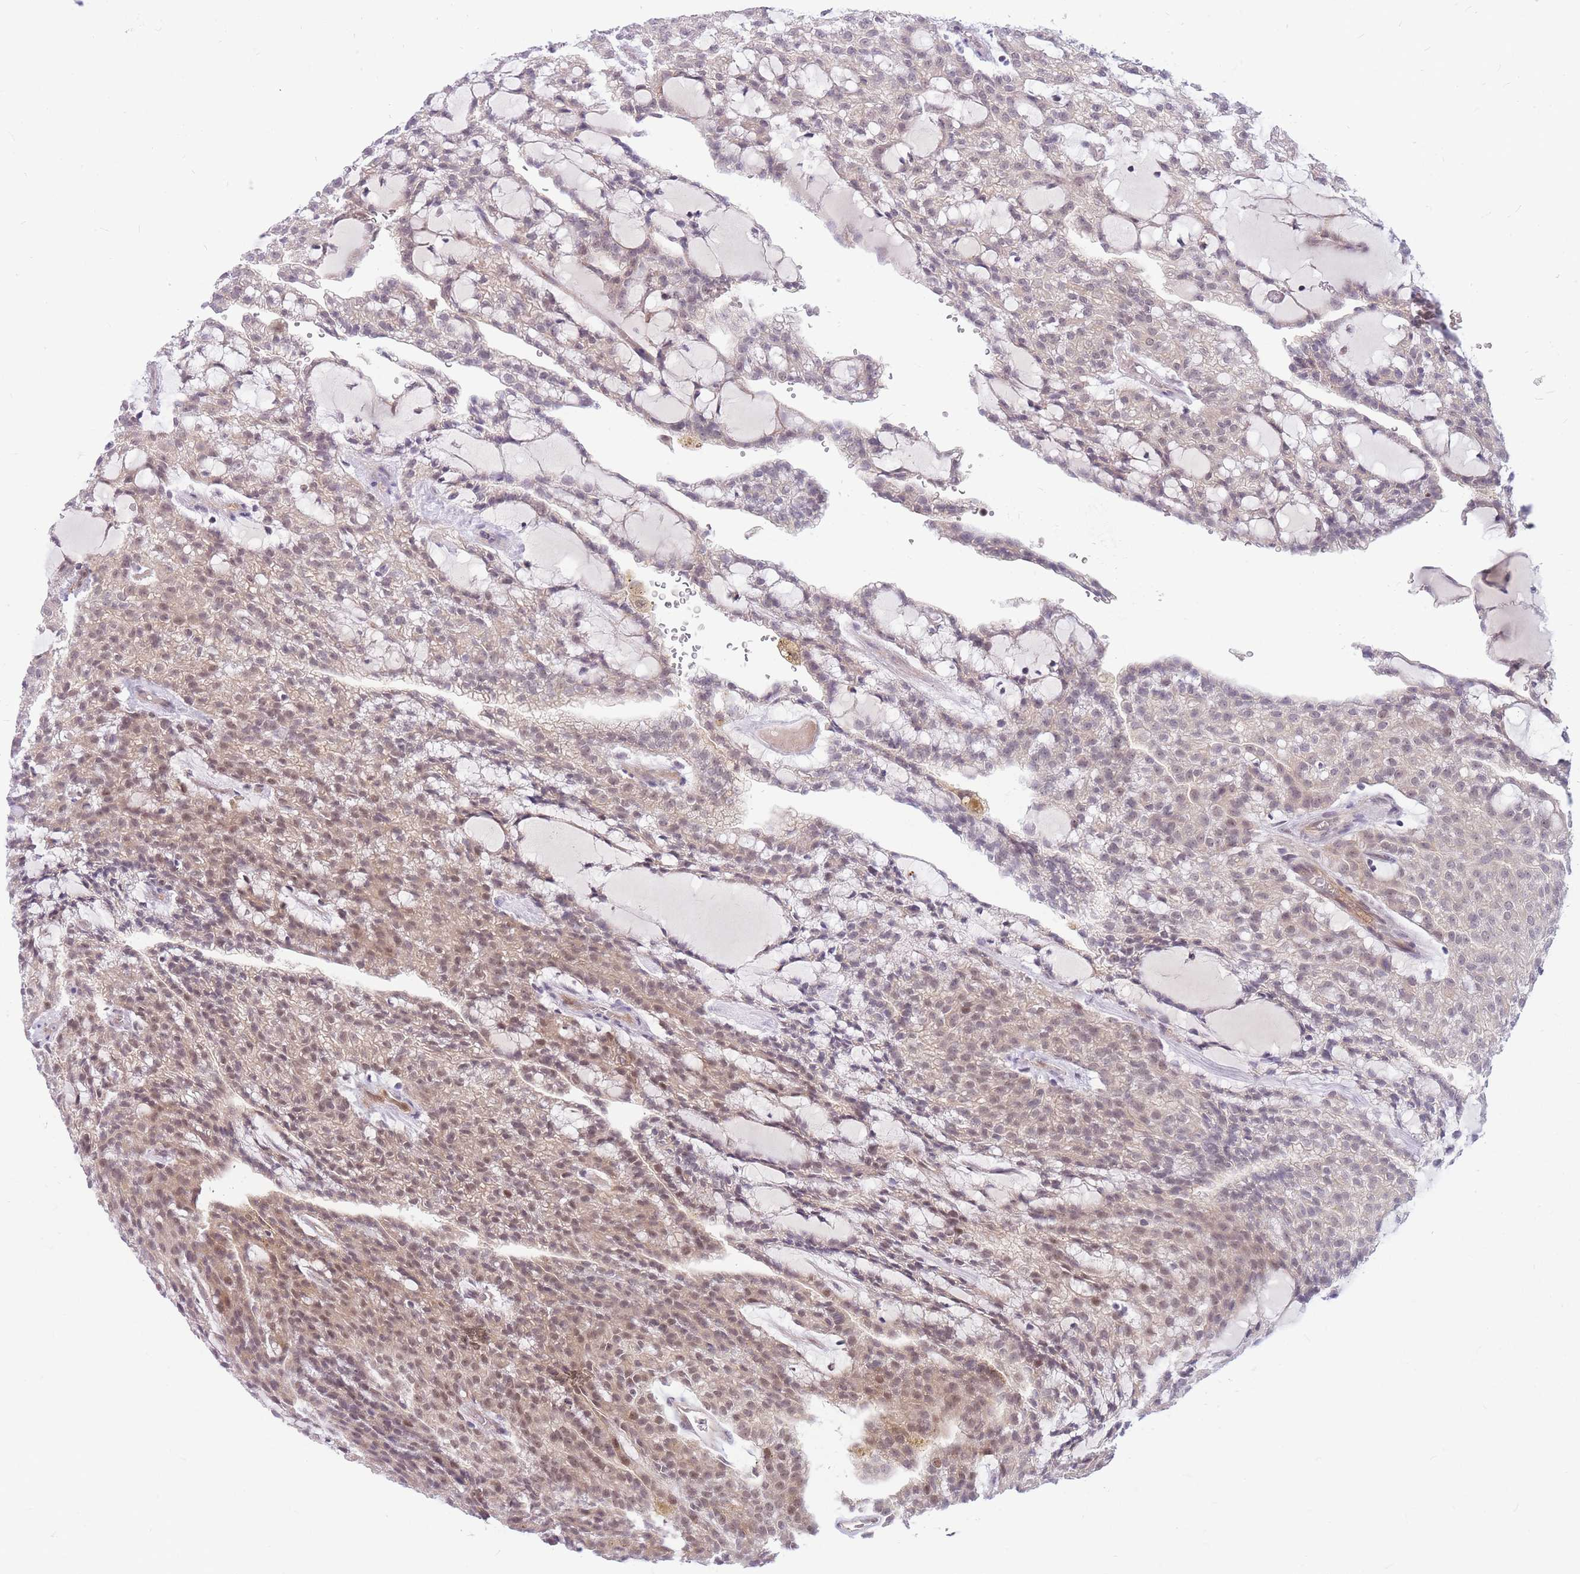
{"staining": {"intensity": "moderate", "quantity": "25%-75%", "location": "cytoplasmic/membranous,nuclear"}, "tissue": "renal cancer", "cell_type": "Tumor cells", "image_type": "cancer", "snomed": [{"axis": "morphology", "description": "Adenocarcinoma, NOS"}, {"axis": "topography", "description": "Kidney"}], "caption": "About 25%-75% of tumor cells in renal cancer (adenocarcinoma) reveal moderate cytoplasmic/membranous and nuclear protein staining as visualized by brown immunohistochemical staining.", "gene": "ERCC2", "patient": {"sex": "male", "age": 63}}